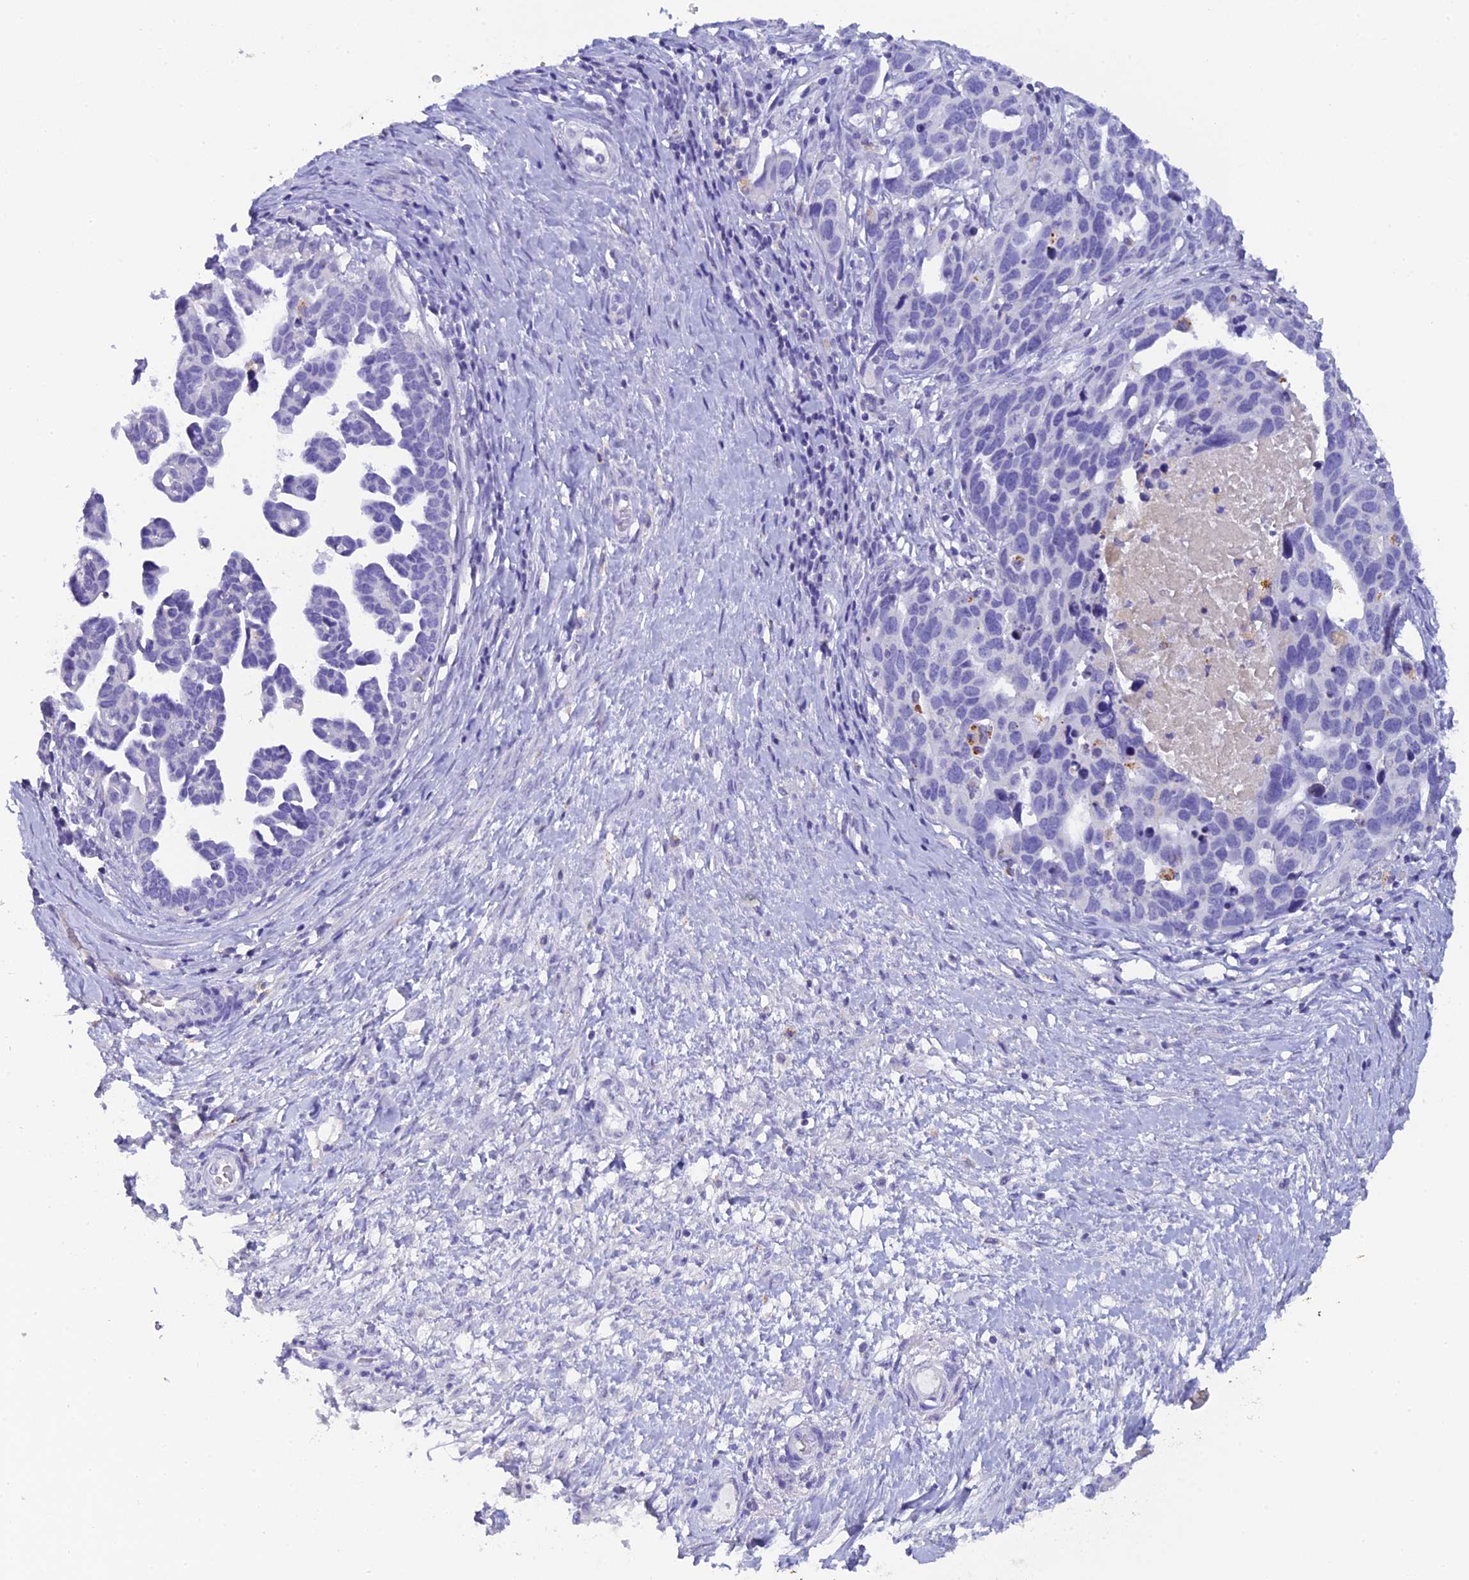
{"staining": {"intensity": "negative", "quantity": "none", "location": "none"}, "tissue": "ovarian cancer", "cell_type": "Tumor cells", "image_type": "cancer", "snomed": [{"axis": "morphology", "description": "Cystadenocarcinoma, serous, NOS"}, {"axis": "topography", "description": "Ovary"}], "caption": "High magnification brightfield microscopy of ovarian serous cystadenocarcinoma stained with DAB (brown) and counterstained with hematoxylin (blue): tumor cells show no significant staining.", "gene": "C12orf29", "patient": {"sex": "female", "age": 54}}